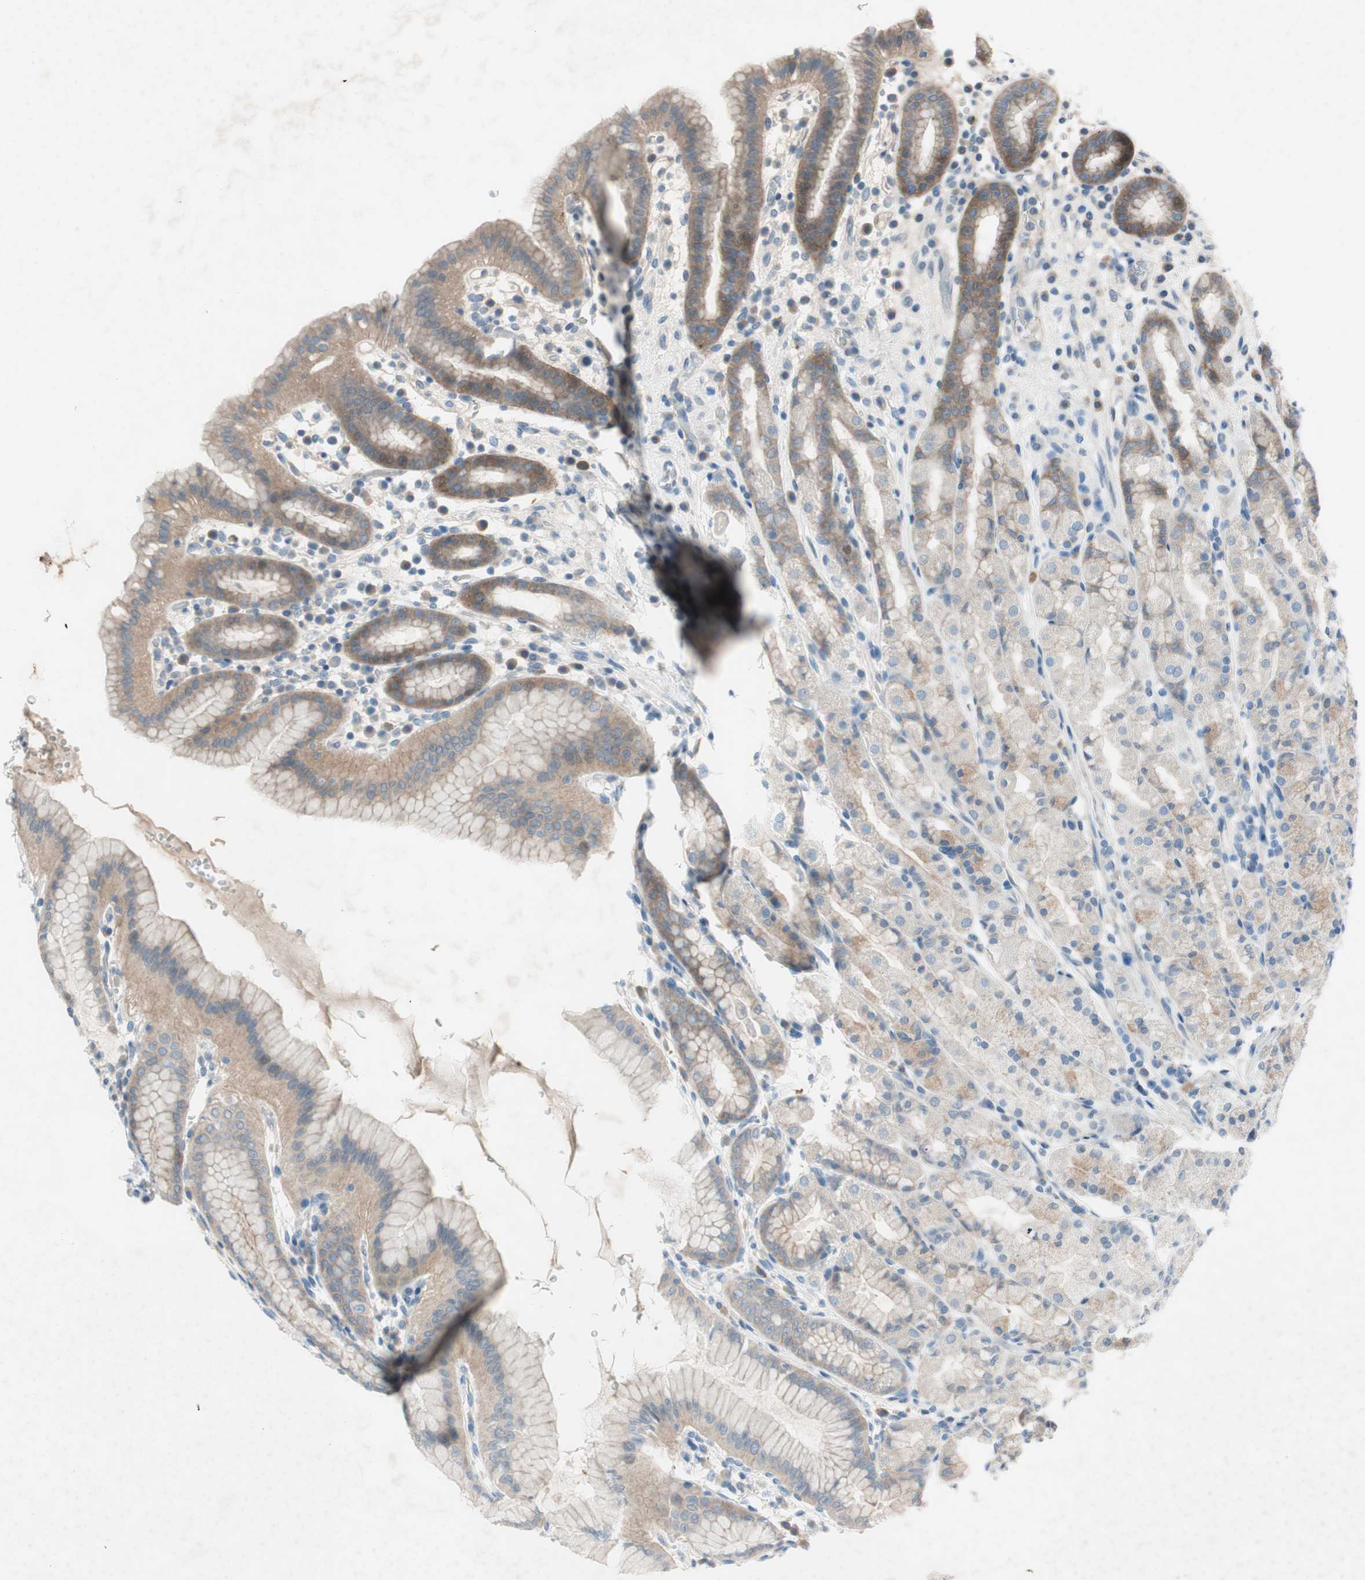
{"staining": {"intensity": "moderate", "quantity": "25%-75%", "location": "cytoplasmic/membranous"}, "tissue": "stomach", "cell_type": "Glandular cells", "image_type": "normal", "snomed": [{"axis": "morphology", "description": "Normal tissue, NOS"}, {"axis": "topography", "description": "Stomach, upper"}], "caption": "This is a photomicrograph of immunohistochemistry (IHC) staining of normal stomach, which shows moderate expression in the cytoplasmic/membranous of glandular cells.", "gene": "PRRG4", "patient": {"sex": "male", "age": 68}}